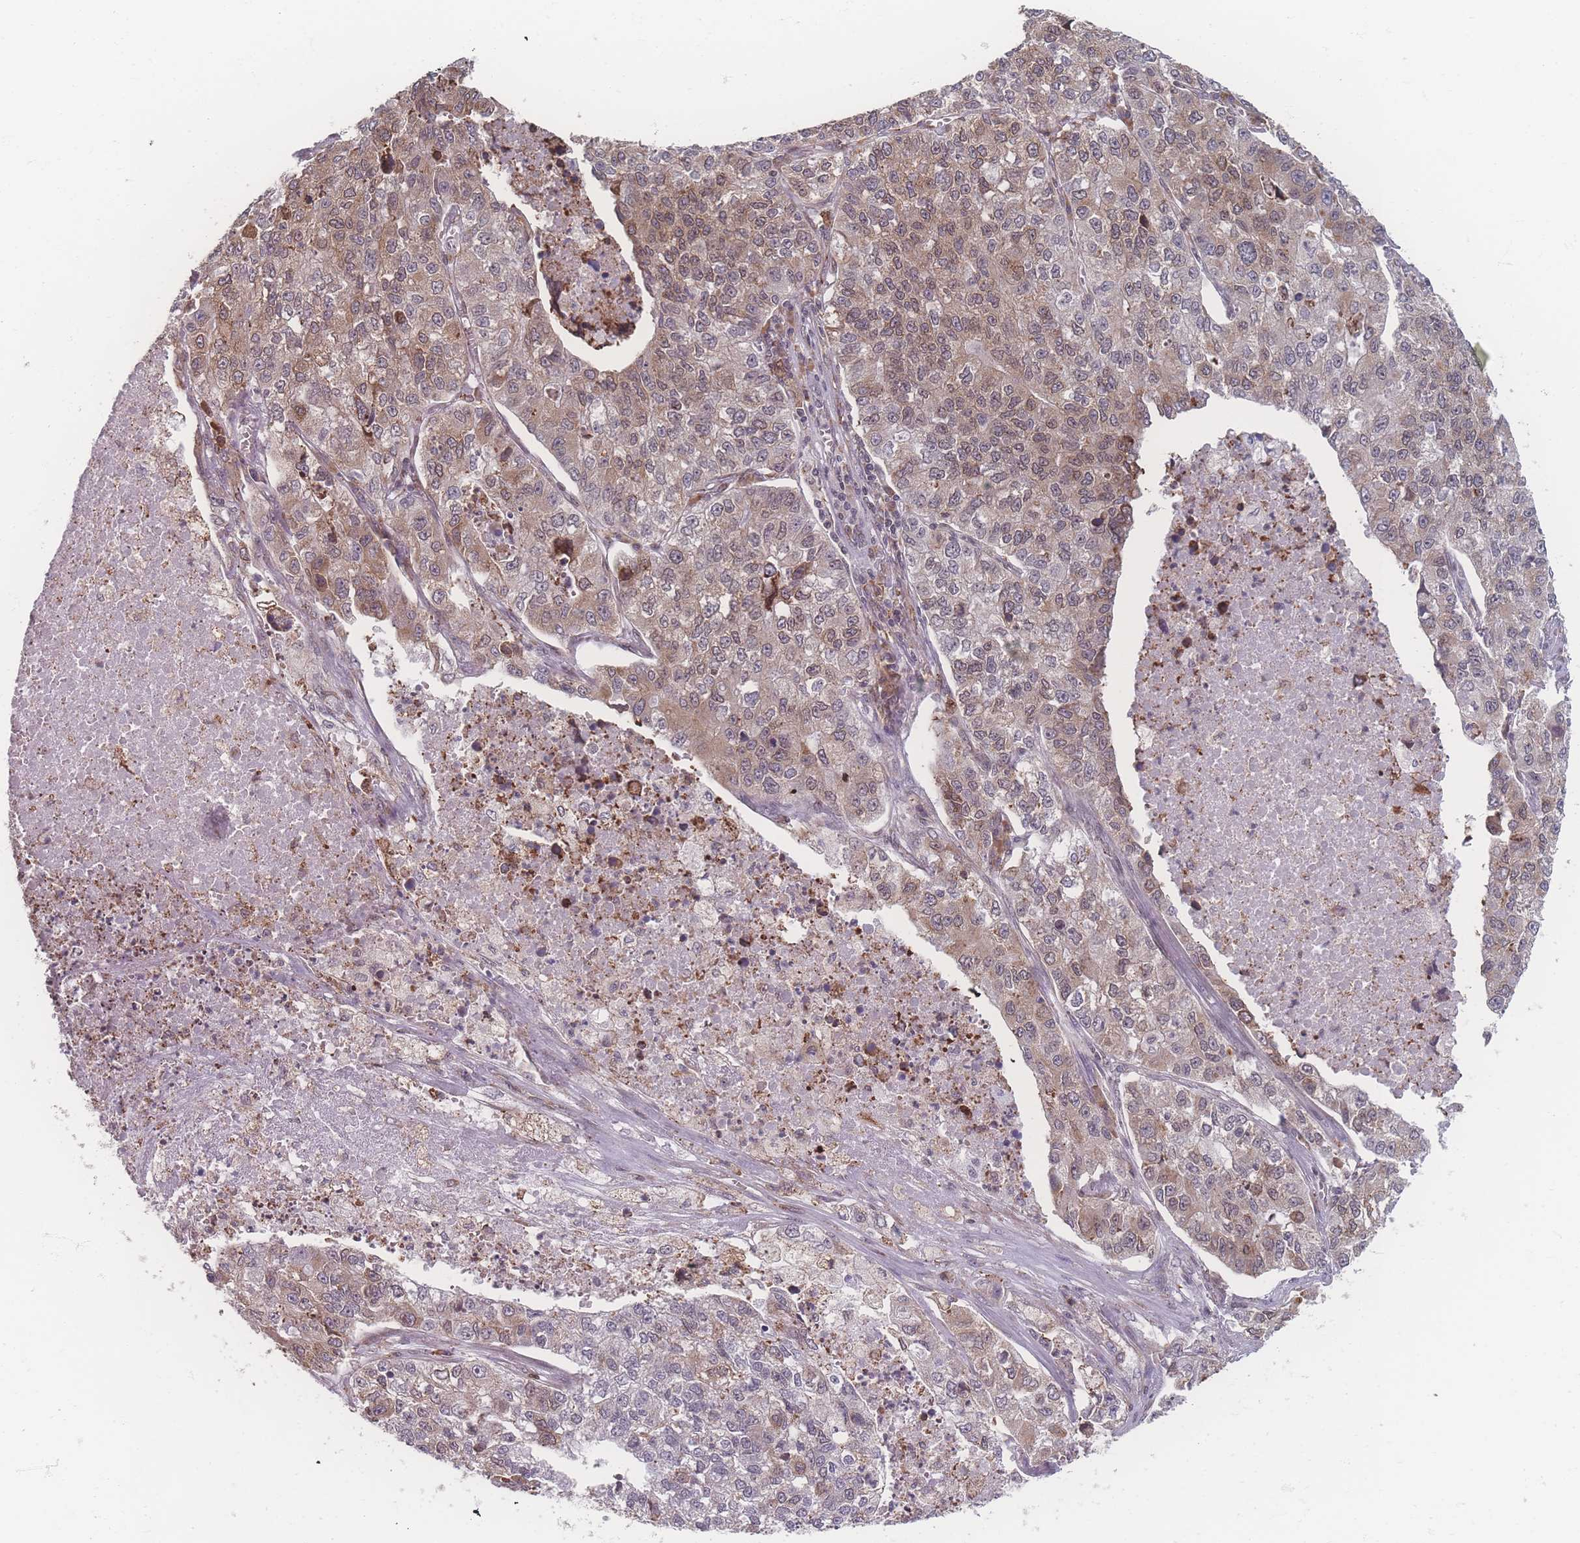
{"staining": {"intensity": "weak", "quantity": "25%-75%", "location": "cytoplasmic/membranous"}, "tissue": "lung cancer", "cell_type": "Tumor cells", "image_type": "cancer", "snomed": [{"axis": "morphology", "description": "Adenocarcinoma, NOS"}, {"axis": "topography", "description": "Lung"}], "caption": "Immunohistochemistry (DAB (3,3'-diaminobenzidine)) staining of human adenocarcinoma (lung) shows weak cytoplasmic/membranous protein positivity in about 25%-75% of tumor cells.", "gene": "ZC3H13", "patient": {"sex": "male", "age": 49}}